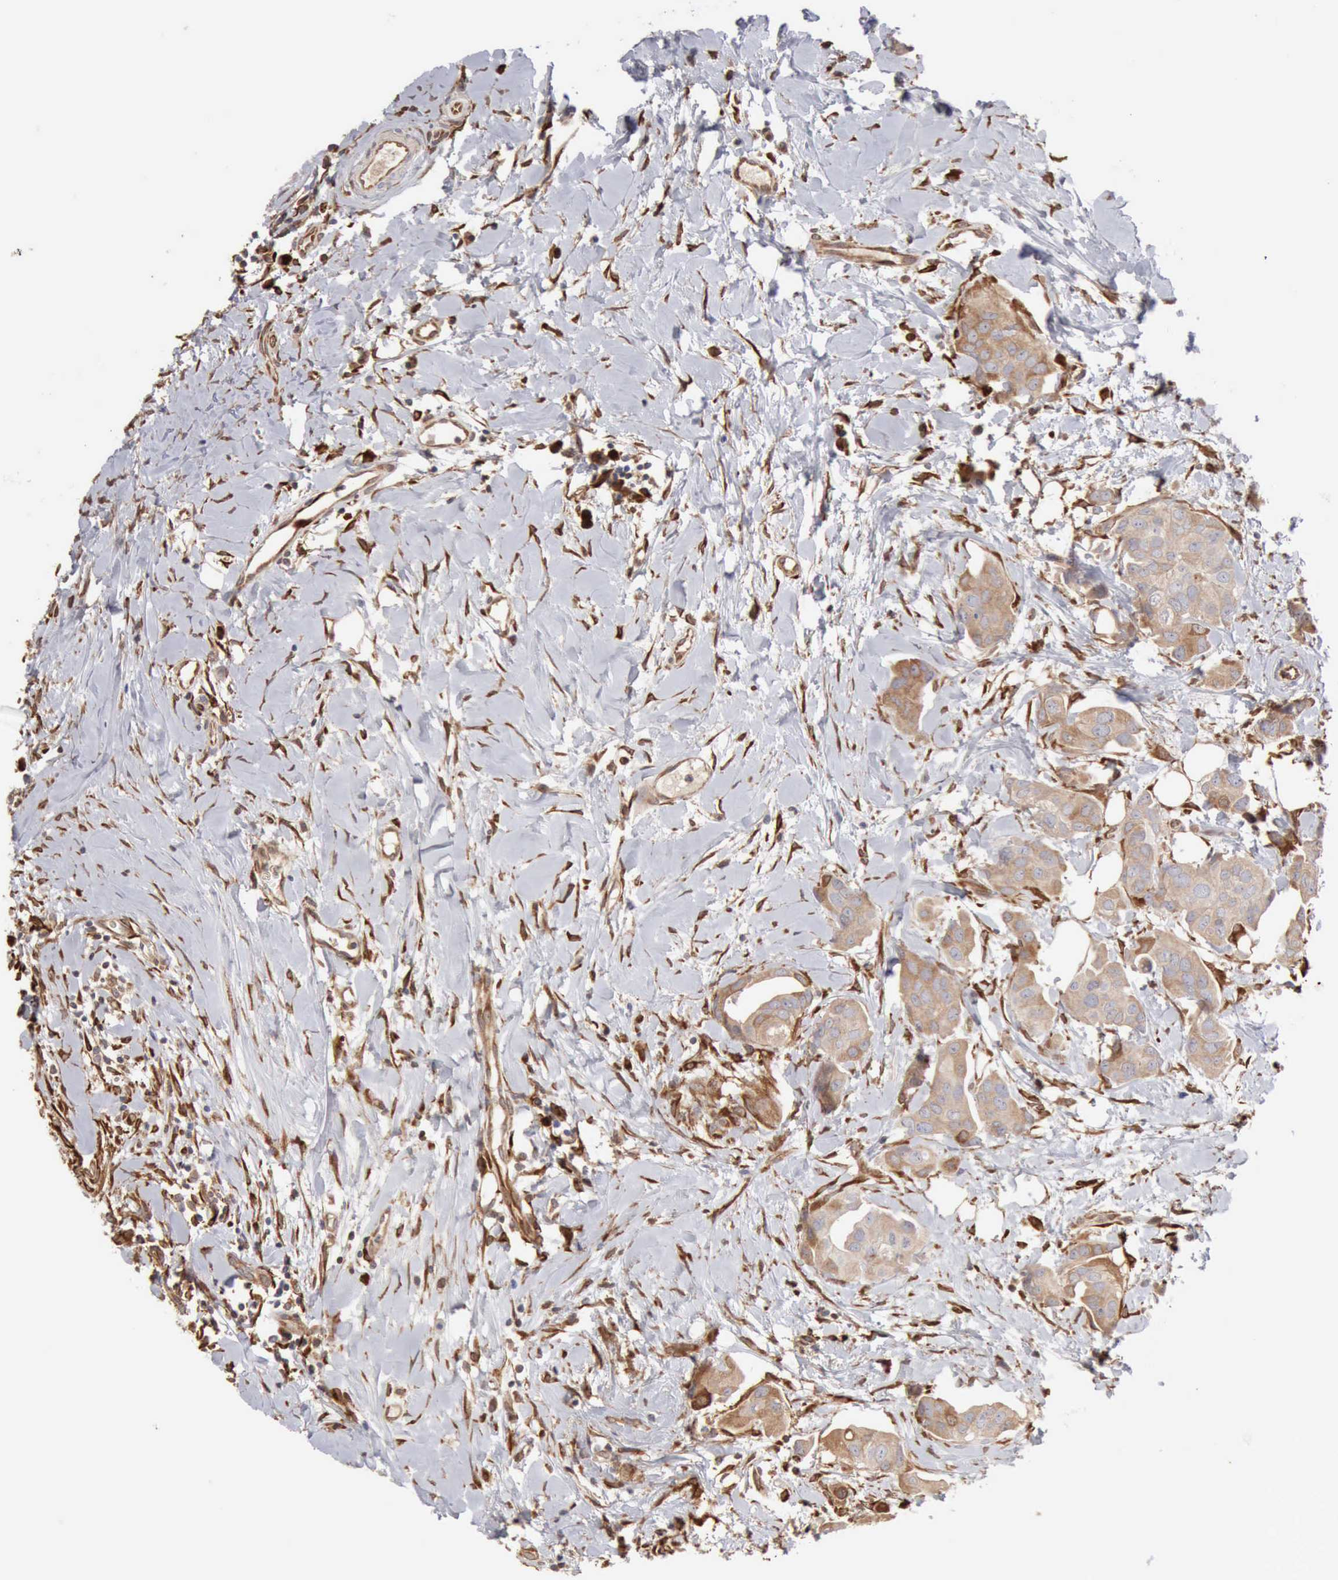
{"staining": {"intensity": "moderate", "quantity": ">75%", "location": "cytoplasmic/membranous"}, "tissue": "breast cancer", "cell_type": "Tumor cells", "image_type": "cancer", "snomed": [{"axis": "morphology", "description": "Duct carcinoma"}, {"axis": "topography", "description": "Breast"}], "caption": "The image exhibits staining of breast cancer, revealing moderate cytoplasmic/membranous protein positivity (brown color) within tumor cells.", "gene": "APOL2", "patient": {"sex": "female", "age": 40}}